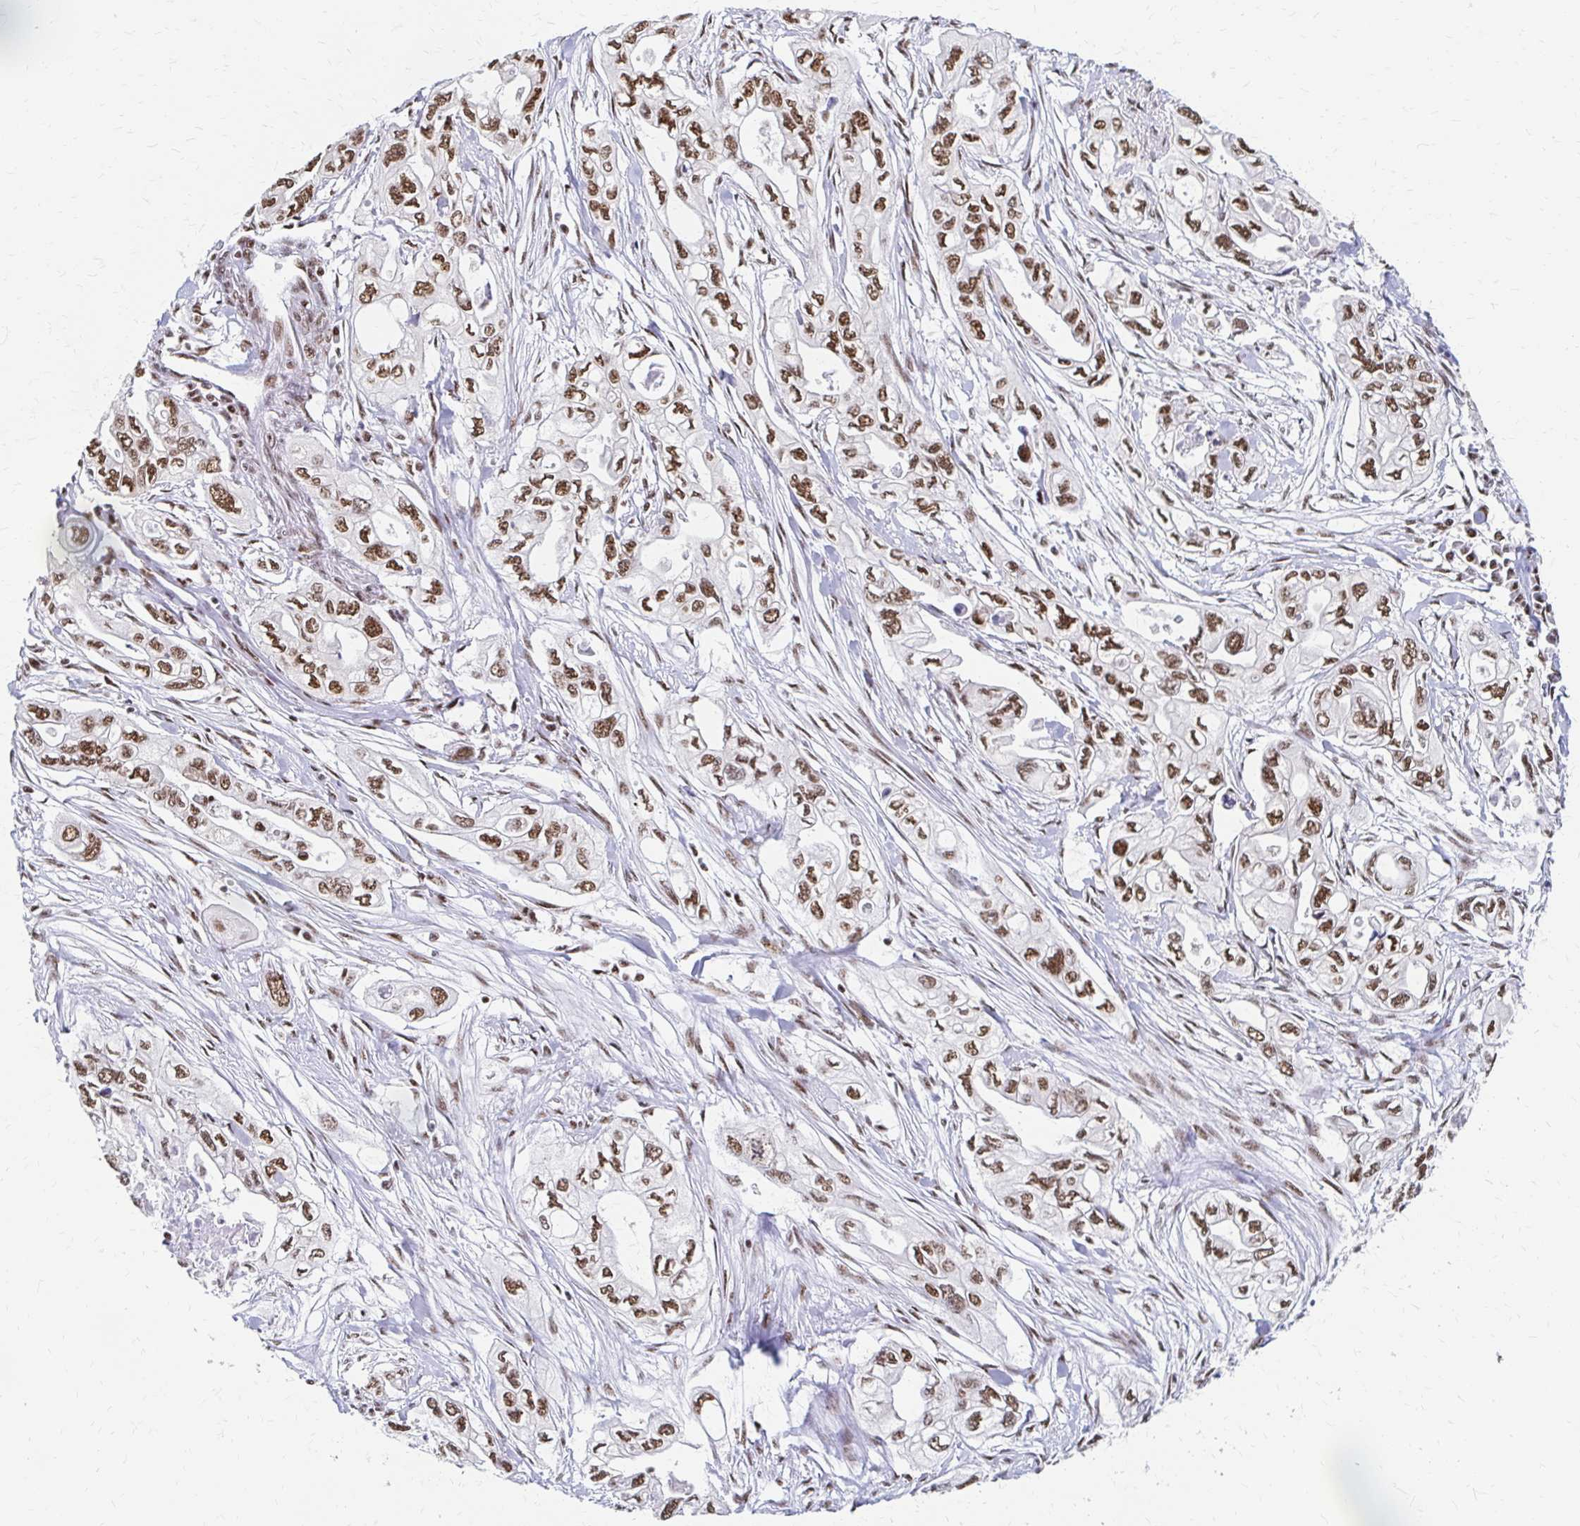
{"staining": {"intensity": "moderate", "quantity": ">75%", "location": "nuclear"}, "tissue": "pancreatic cancer", "cell_type": "Tumor cells", "image_type": "cancer", "snomed": [{"axis": "morphology", "description": "Adenocarcinoma, NOS"}, {"axis": "topography", "description": "Pancreas"}], "caption": "Protein expression analysis of human pancreatic cancer (adenocarcinoma) reveals moderate nuclear staining in approximately >75% of tumor cells.", "gene": "CNKSR3", "patient": {"sex": "male", "age": 68}}